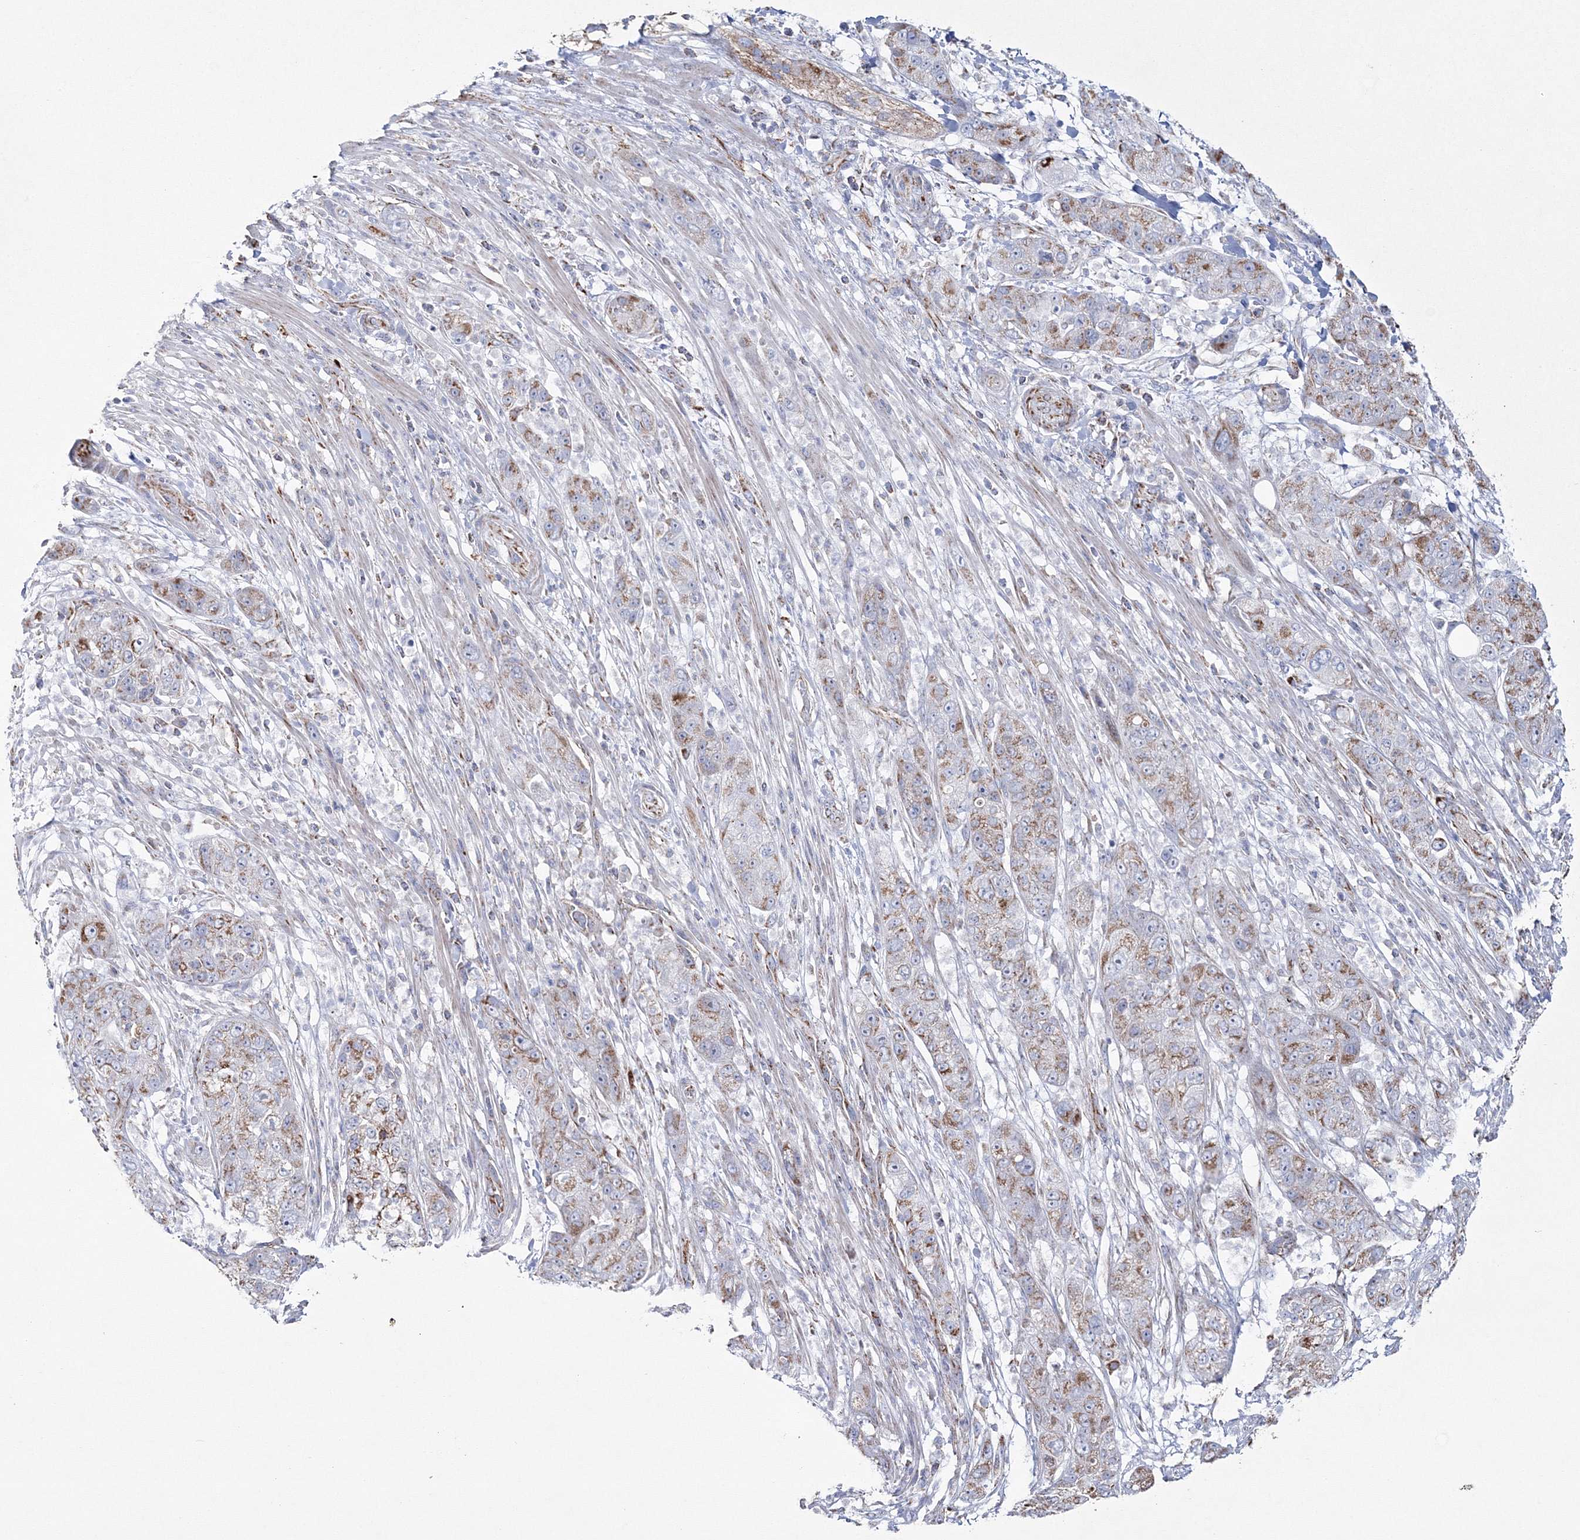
{"staining": {"intensity": "weak", "quantity": "25%-75%", "location": "cytoplasmic/membranous"}, "tissue": "pancreatic cancer", "cell_type": "Tumor cells", "image_type": "cancer", "snomed": [{"axis": "morphology", "description": "Adenocarcinoma, NOS"}, {"axis": "topography", "description": "Pancreas"}], "caption": "Brown immunohistochemical staining in pancreatic cancer (adenocarcinoma) exhibits weak cytoplasmic/membranous positivity in about 25%-75% of tumor cells.", "gene": "HIBCH", "patient": {"sex": "female", "age": 78}}